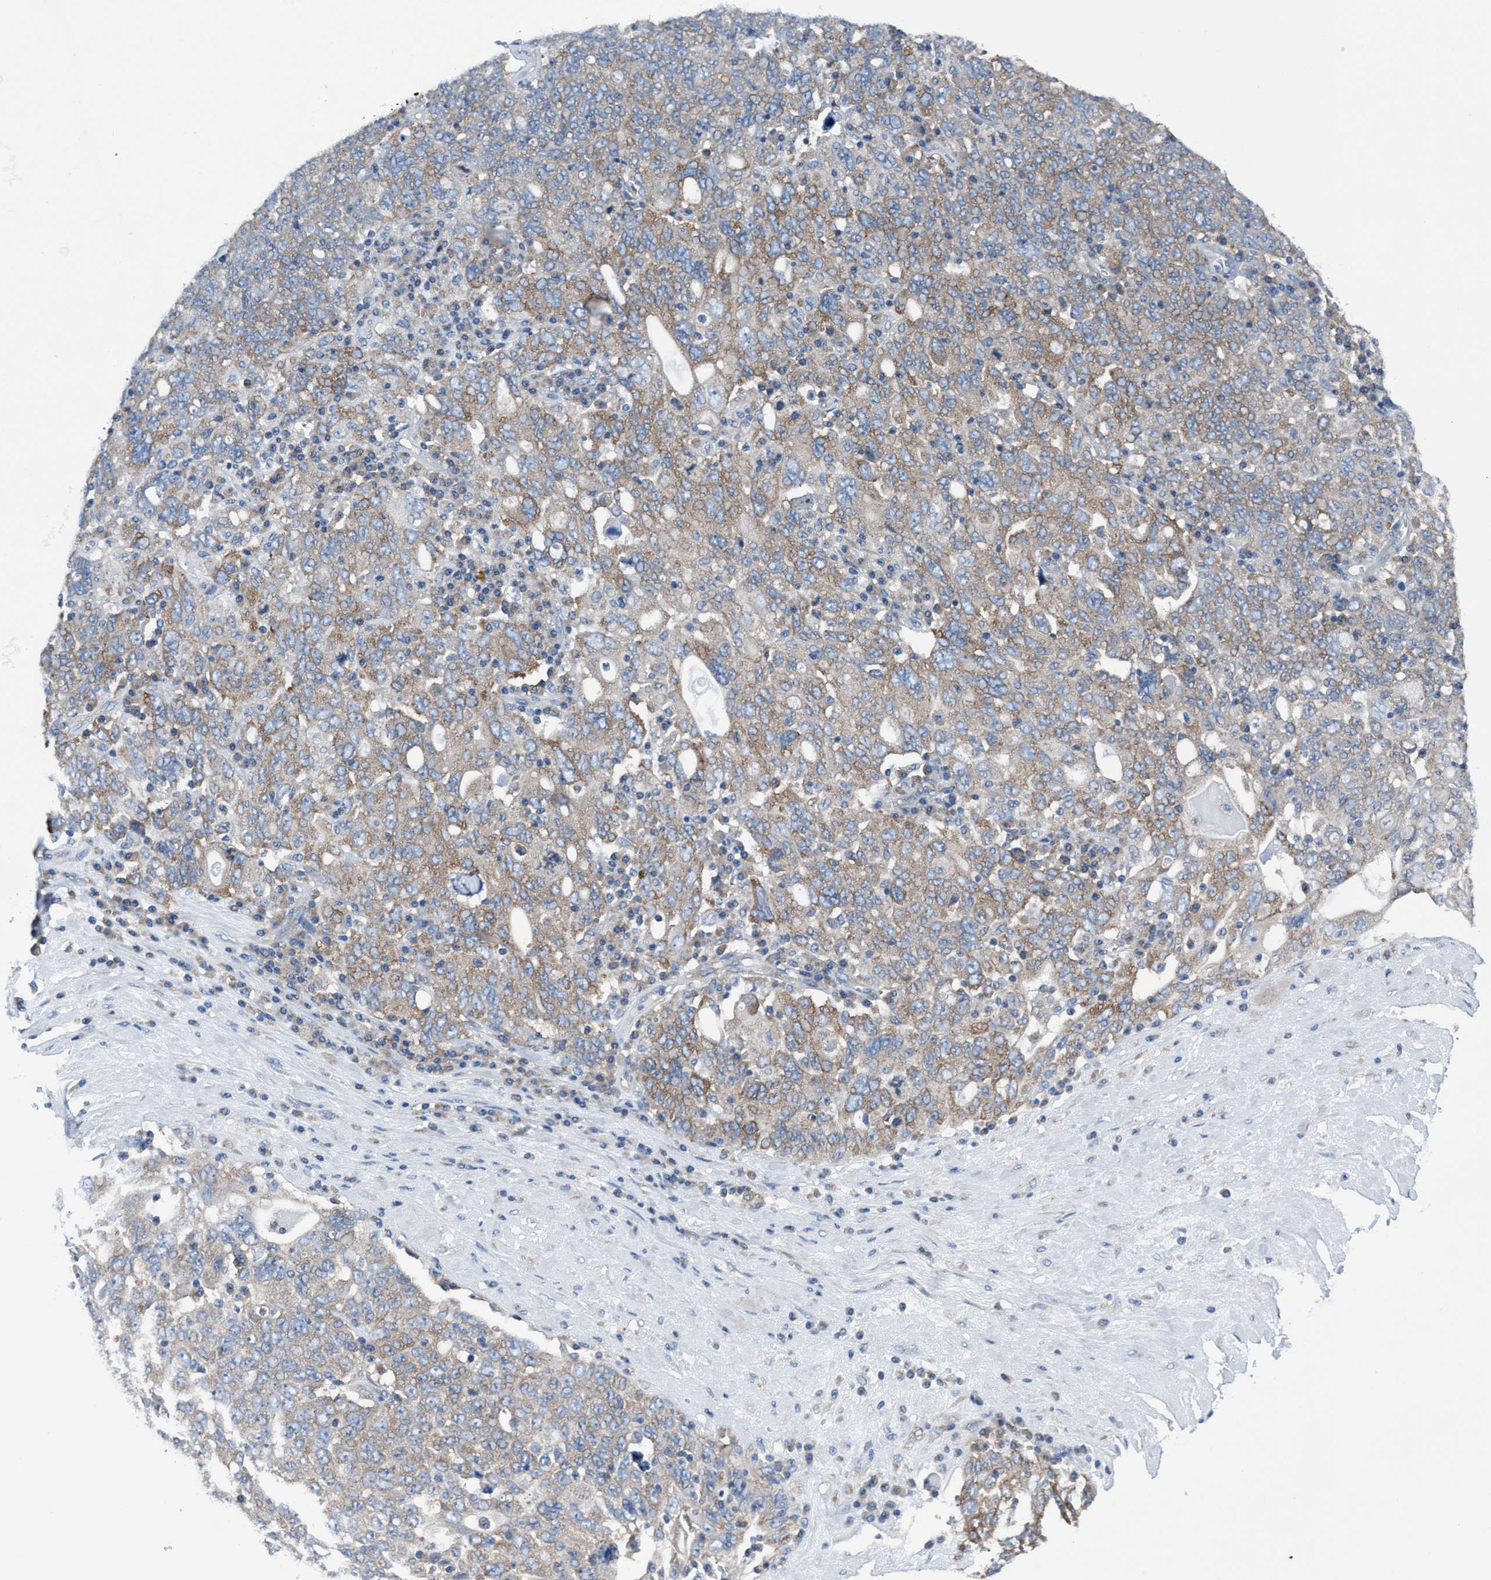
{"staining": {"intensity": "weak", "quantity": "25%-75%", "location": "cytoplasmic/membranous"}, "tissue": "ovarian cancer", "cell_type": "Tumor cells", "image_type": "cancer", "snomed": [{"axis": "morphology", "description": "Carcinoma, endometroid"}, {"axis": "topography", "description": "Ovary"}], "caption": "Immunohistochemistry (IHC) image of human ovarian cancer (endometroid carcinoma) stained for a protein (brown), which displays low levels of weak cytoplasmic/membranous expression in about 25%-75% of tumor cells.", "gene": "NMT1", "patient": {"sex": "female", "age": 62}}